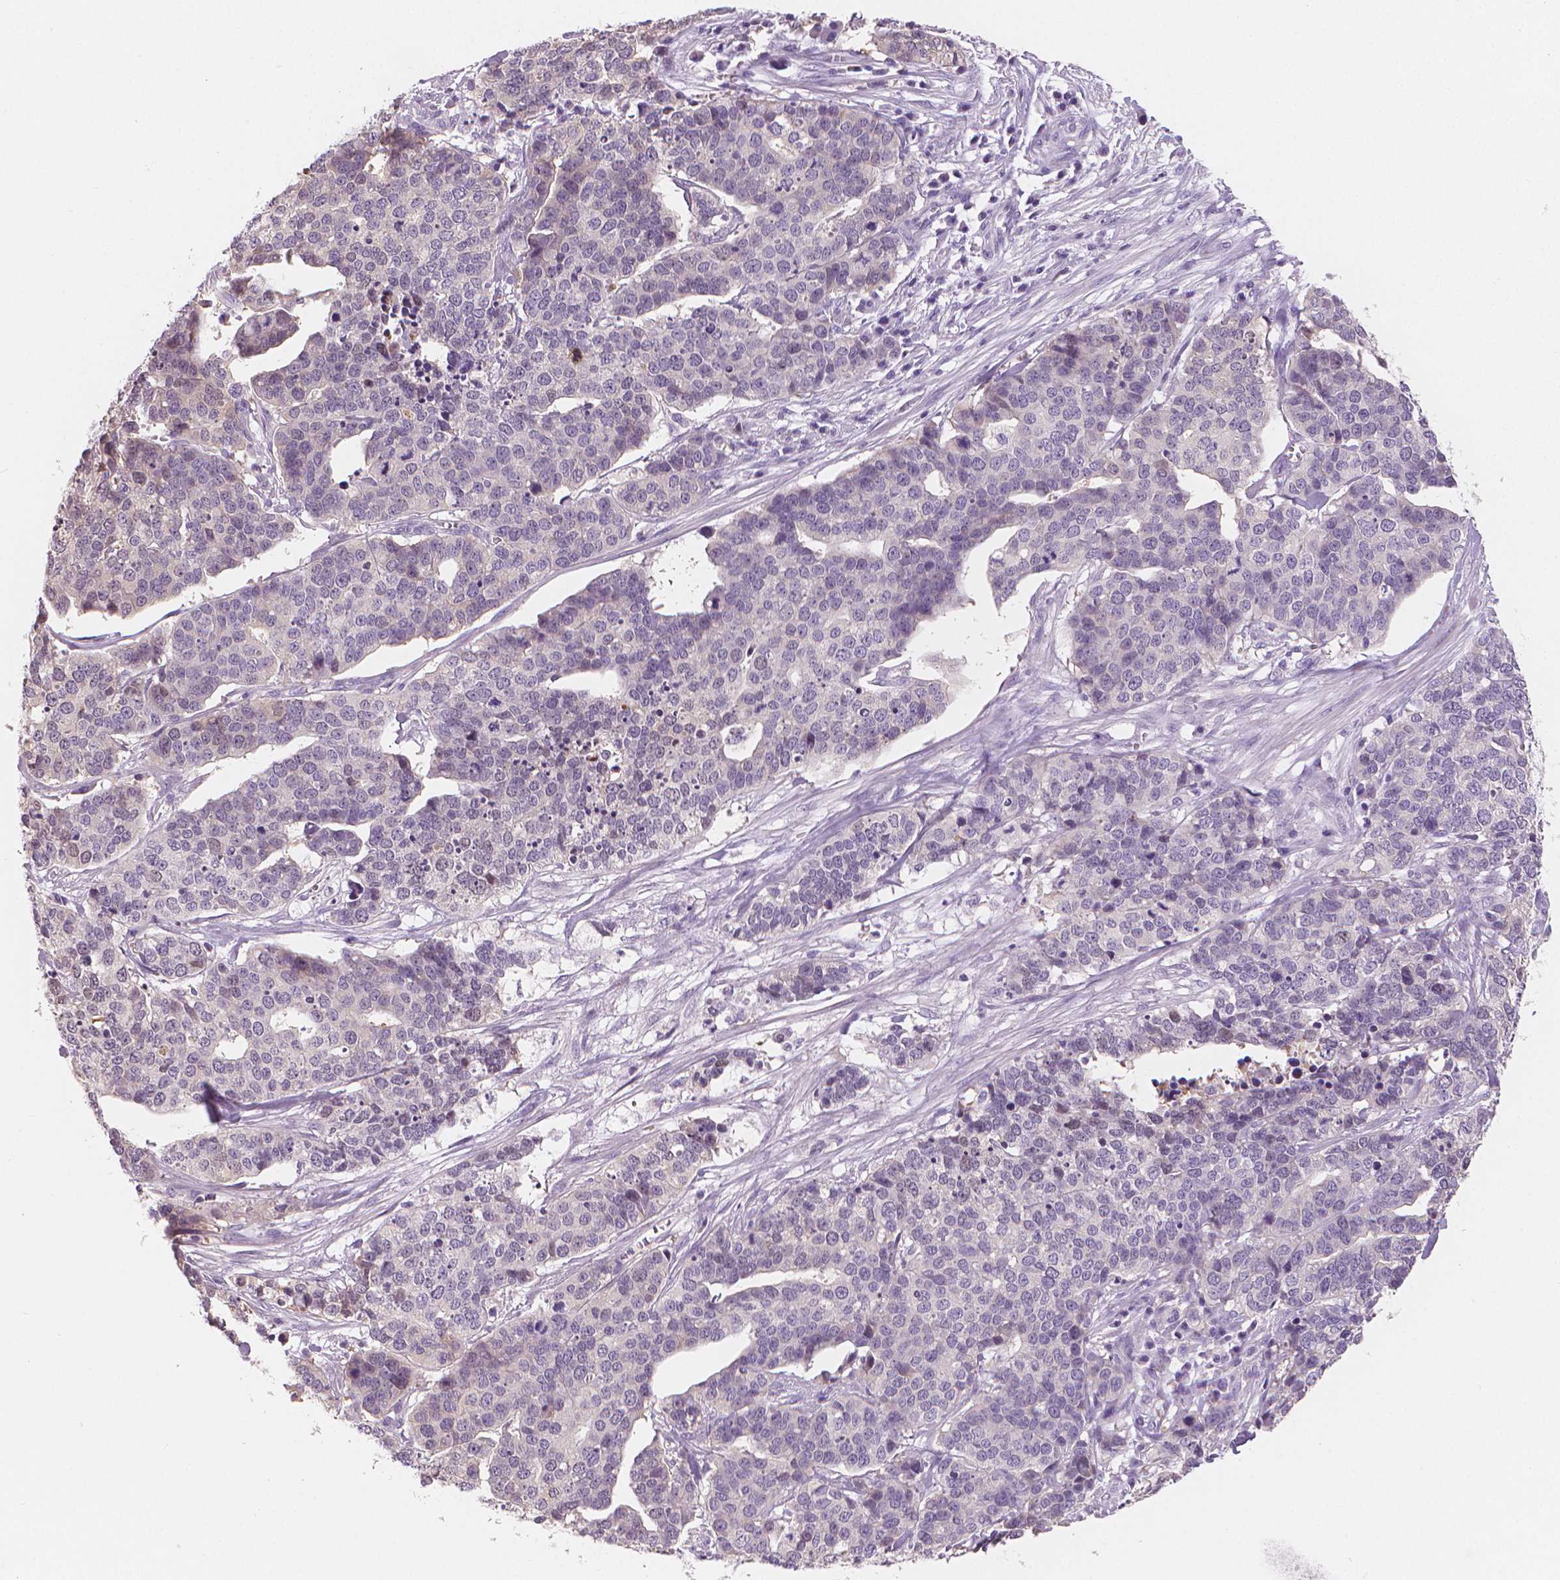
{"staining": {"intensity": "negative", "quantity": "none", "location": "none"}, "tissue": "ovarian cancer", "cell_type": "Tumor cells", "image_type": "cancer", "snomed": [{"axis": "morphology", "description": "Carcinoma, endometroid"}, {"axis": "topography", "description": "Ovary"}], "caption": "IHC micrograph of neoplastic tissue: endometroid carcinoma (ovarian) stained with DAB (3,3'-diaminobenzidine) shows no significant protein staining in tumor cells. (DAB immunohistochemistry visualized using brightfield microscopy, high magnification).", "gene": "APOA4", "patient": {"sex": "female", "age": 65}}